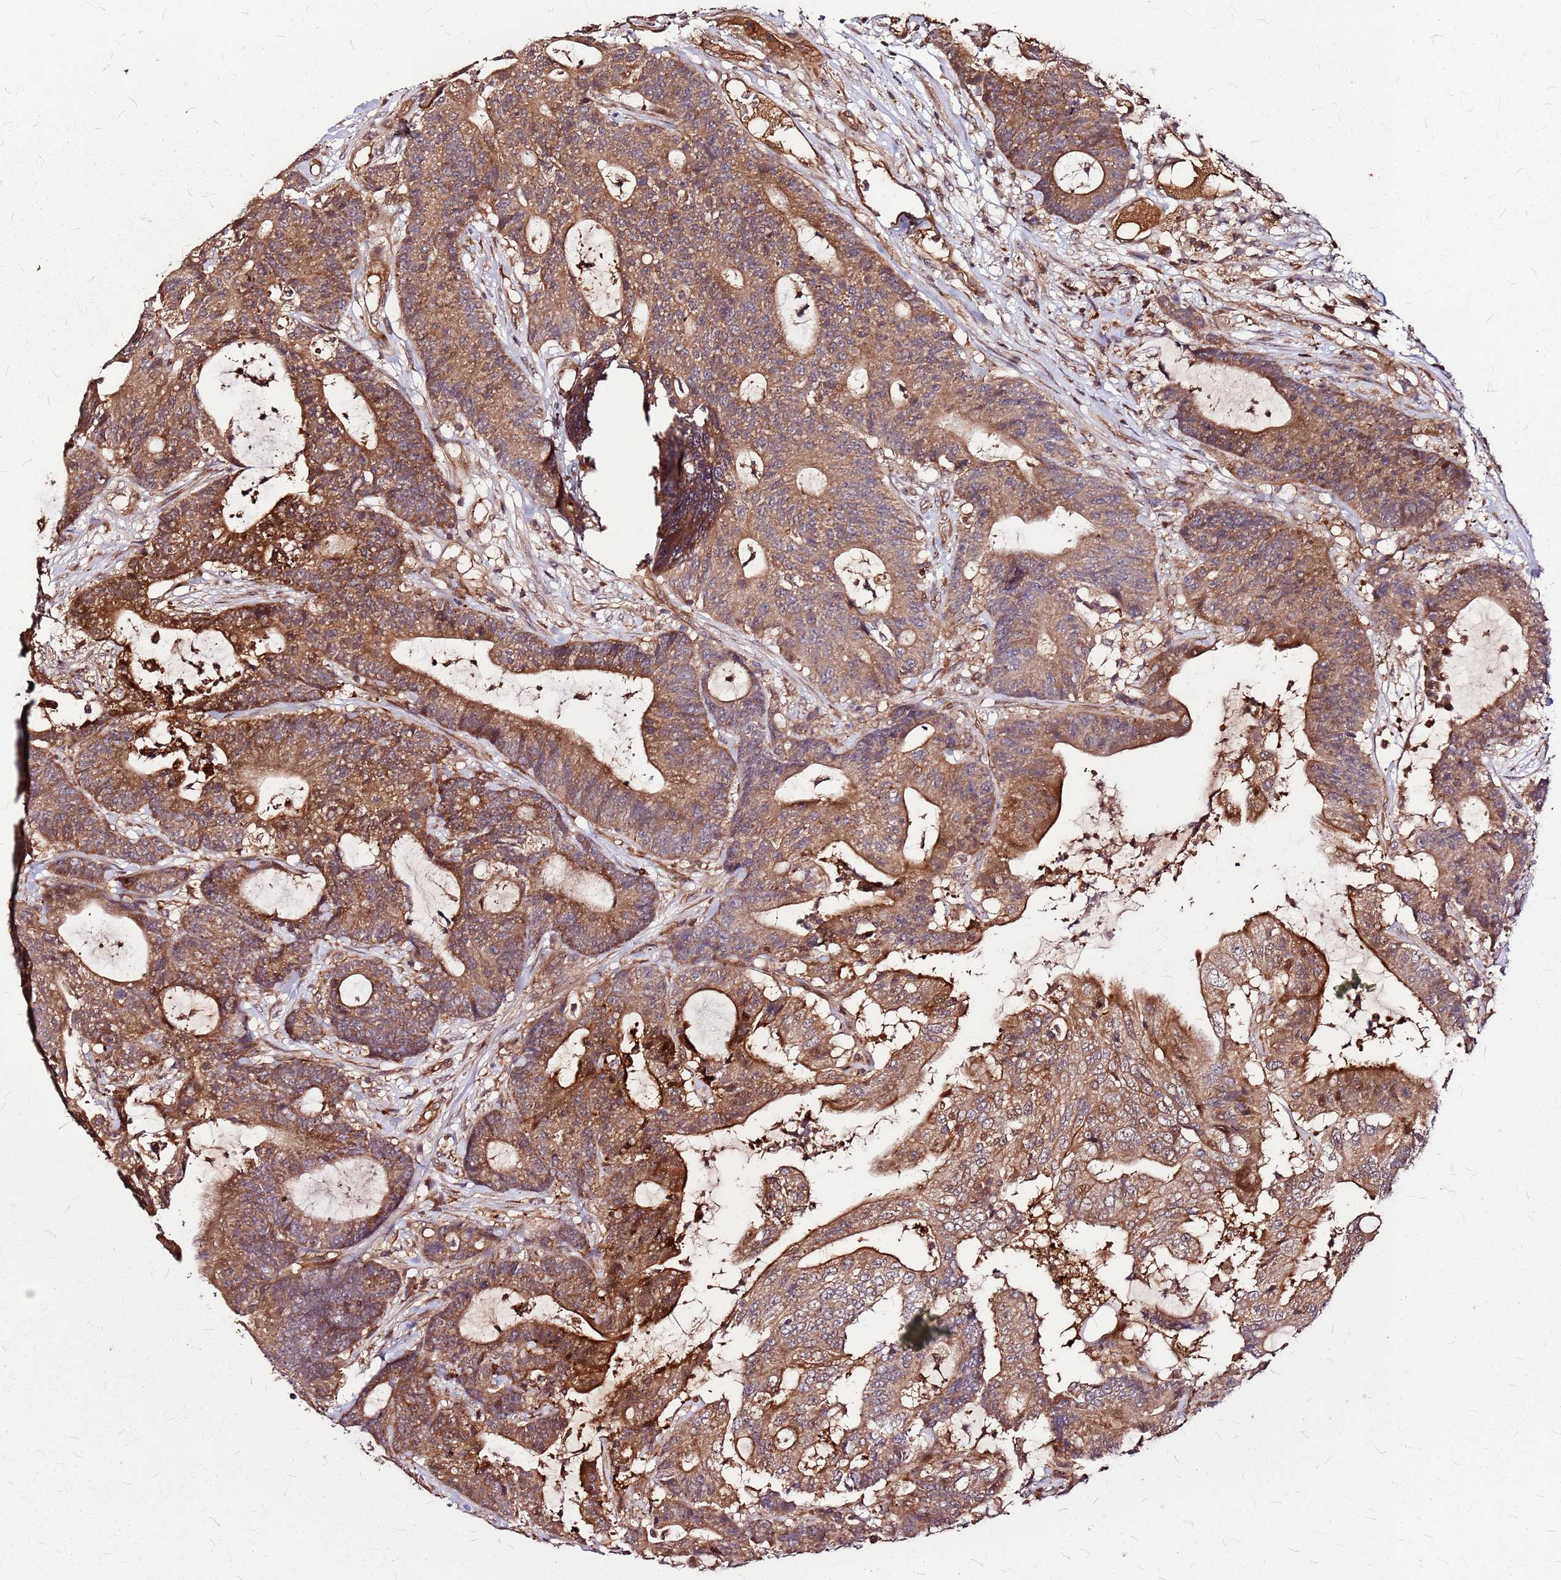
{"staining": {"intensity": "strong", "quantity": ">75%", "location": "cytoplasmic/membranous"}, "tissue": "colorectal cancer", "cell_type": "Tumor cells", "image_type": "cancer", "snomed": [{"axis": "morphology", "description": "Adenocarcinoma, NOS"}, {"axis": "topography", "description": "Colon"}], "caption": "Protein expression analysis of colorectal cancer (adenocarcinoma) reveals strong cytoplasmic/membranous positivity in about >75% of tumor cells. (Brightfield microscopy of DAB IHC at high magnification).", "gene": "LYPLAL1", "patient": {"sex": "female", "age": 84}}